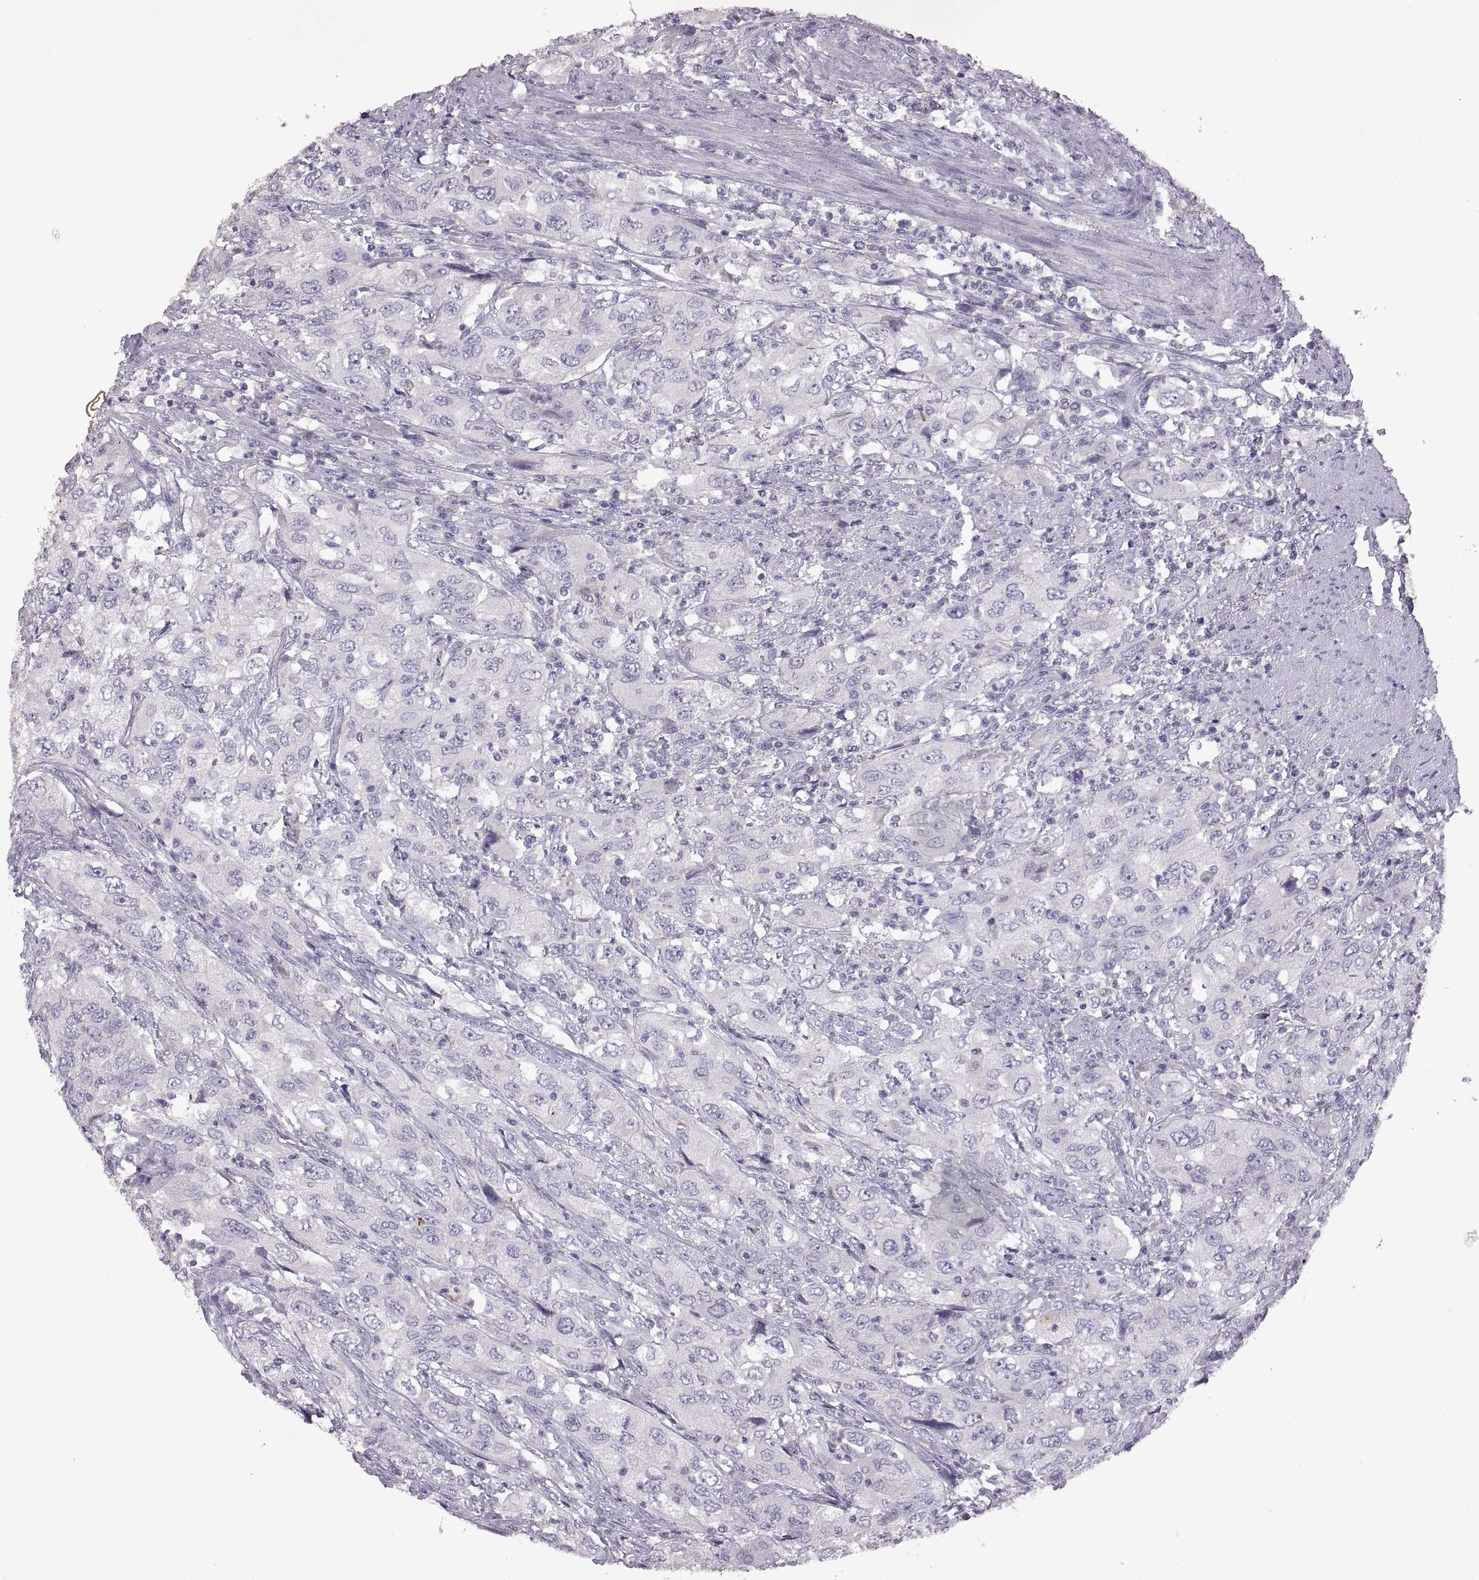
{"staining": {"intensity": "negative", "quantity": "none", "location": "none"}, "tissue": "urothelial cancer", "cell_type": "Tumor cells", "image_type": "cancer", "snomed": [{"axis": "morphology", "description": "Urothelial carcinoma, High grade"}, {"axis": "topography", "description": "Urinary bladder"}], "caption": "Immunohistochemistry micrograph of neoplastic tissue: human urothelial cancer stained with DAB (3,3'-diaminobenzidine) exhibits no significant protein positivity in tumor cells.", "gene": "DEFB136", "patient": {"sex": "male", "age": 76}}